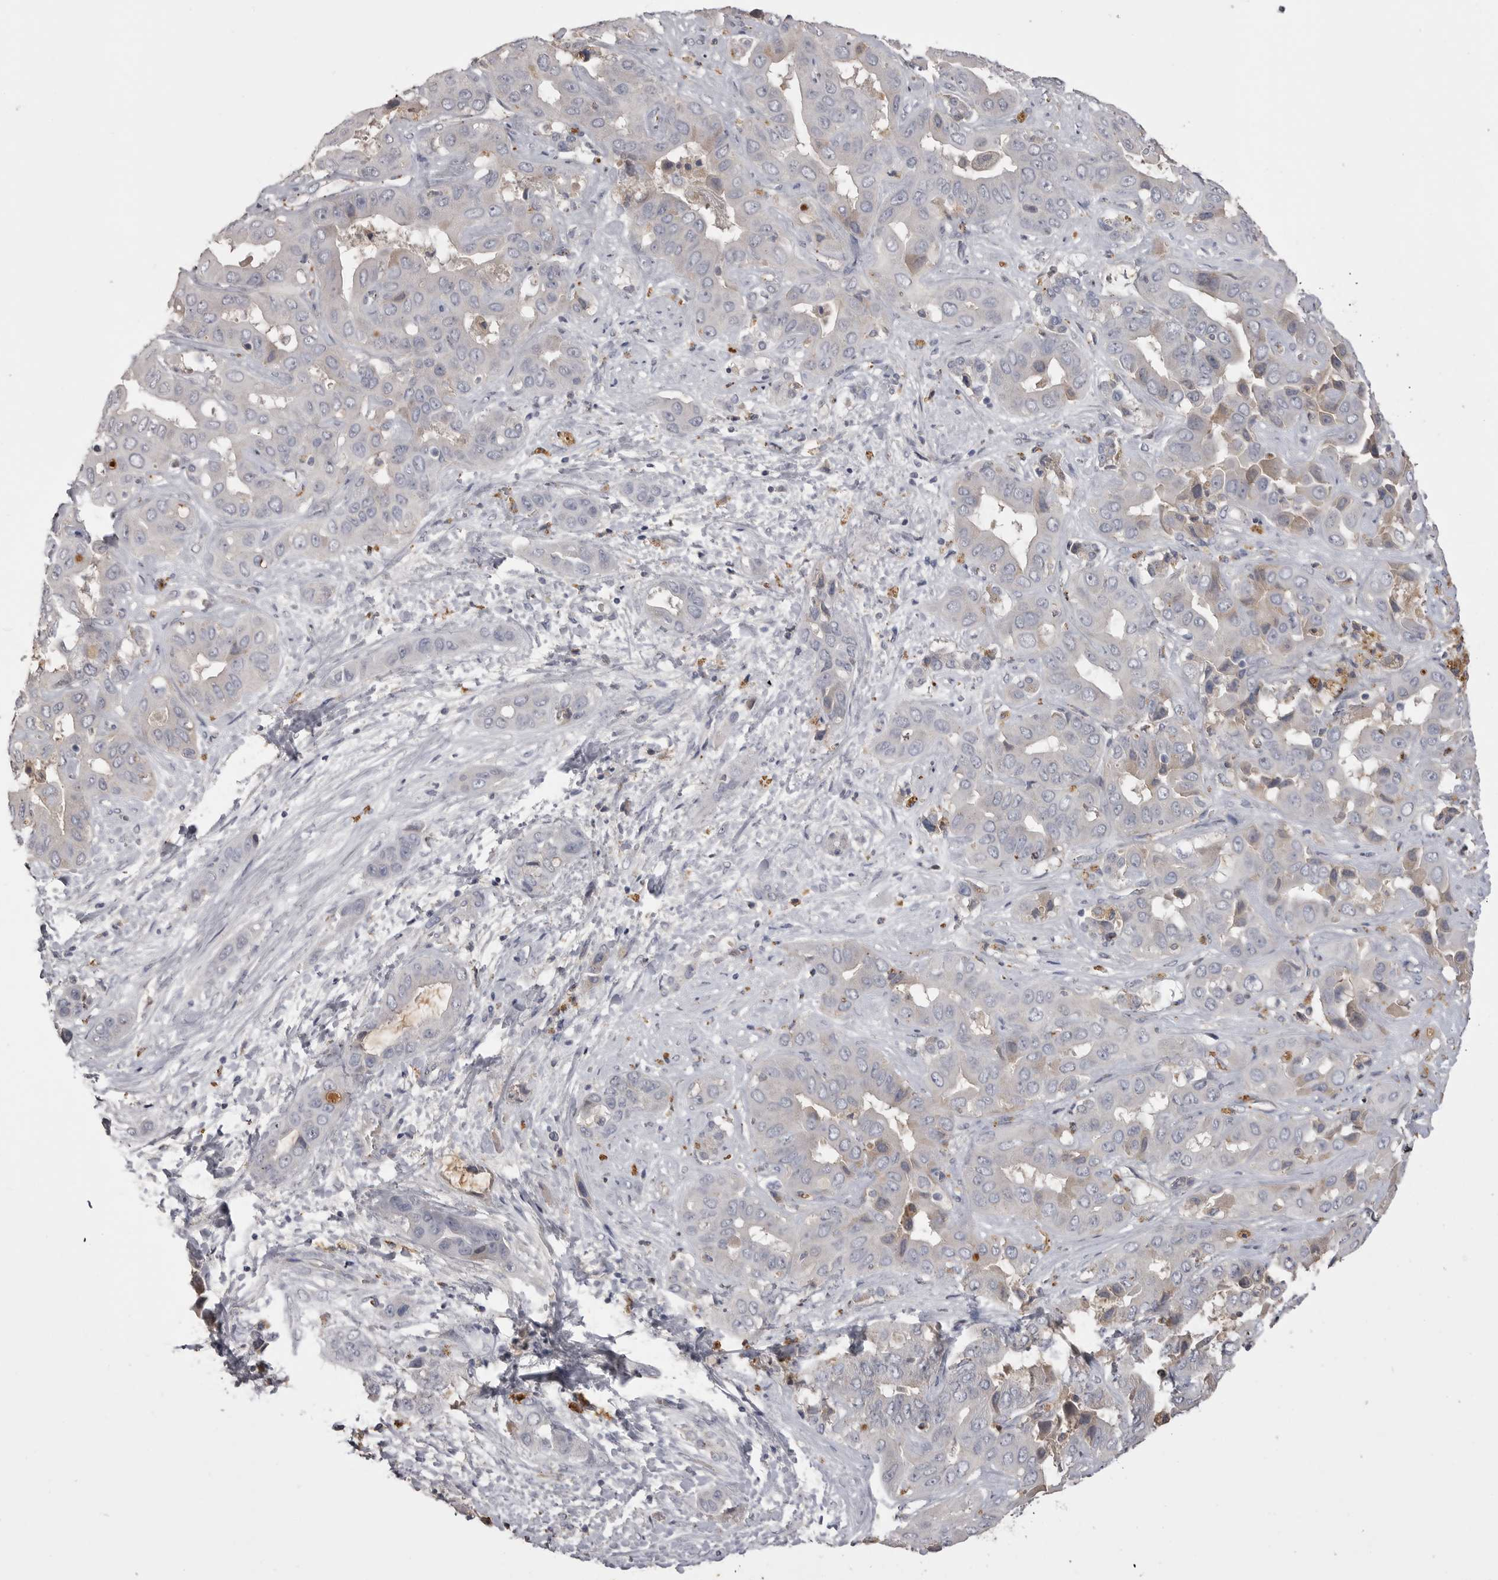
{"staining": {"intensity": "negative", "quantity": "none", "location": "none"}, "tissue": "liver cancer", "cell_type": "Tumor cells", "image_type": "cancer", "snomed": [{"axis": "morphology", "description": "Cholangiocarcinoma"}, {"axis": "topography", "description": "Liver"}], "caption": "This is an immunohistochemistry (IHC) micrograph of liver cancer. There is no staining in tumor cells.", "gene": "AHSG", "patient": {"sex": "female", "age": 52}}